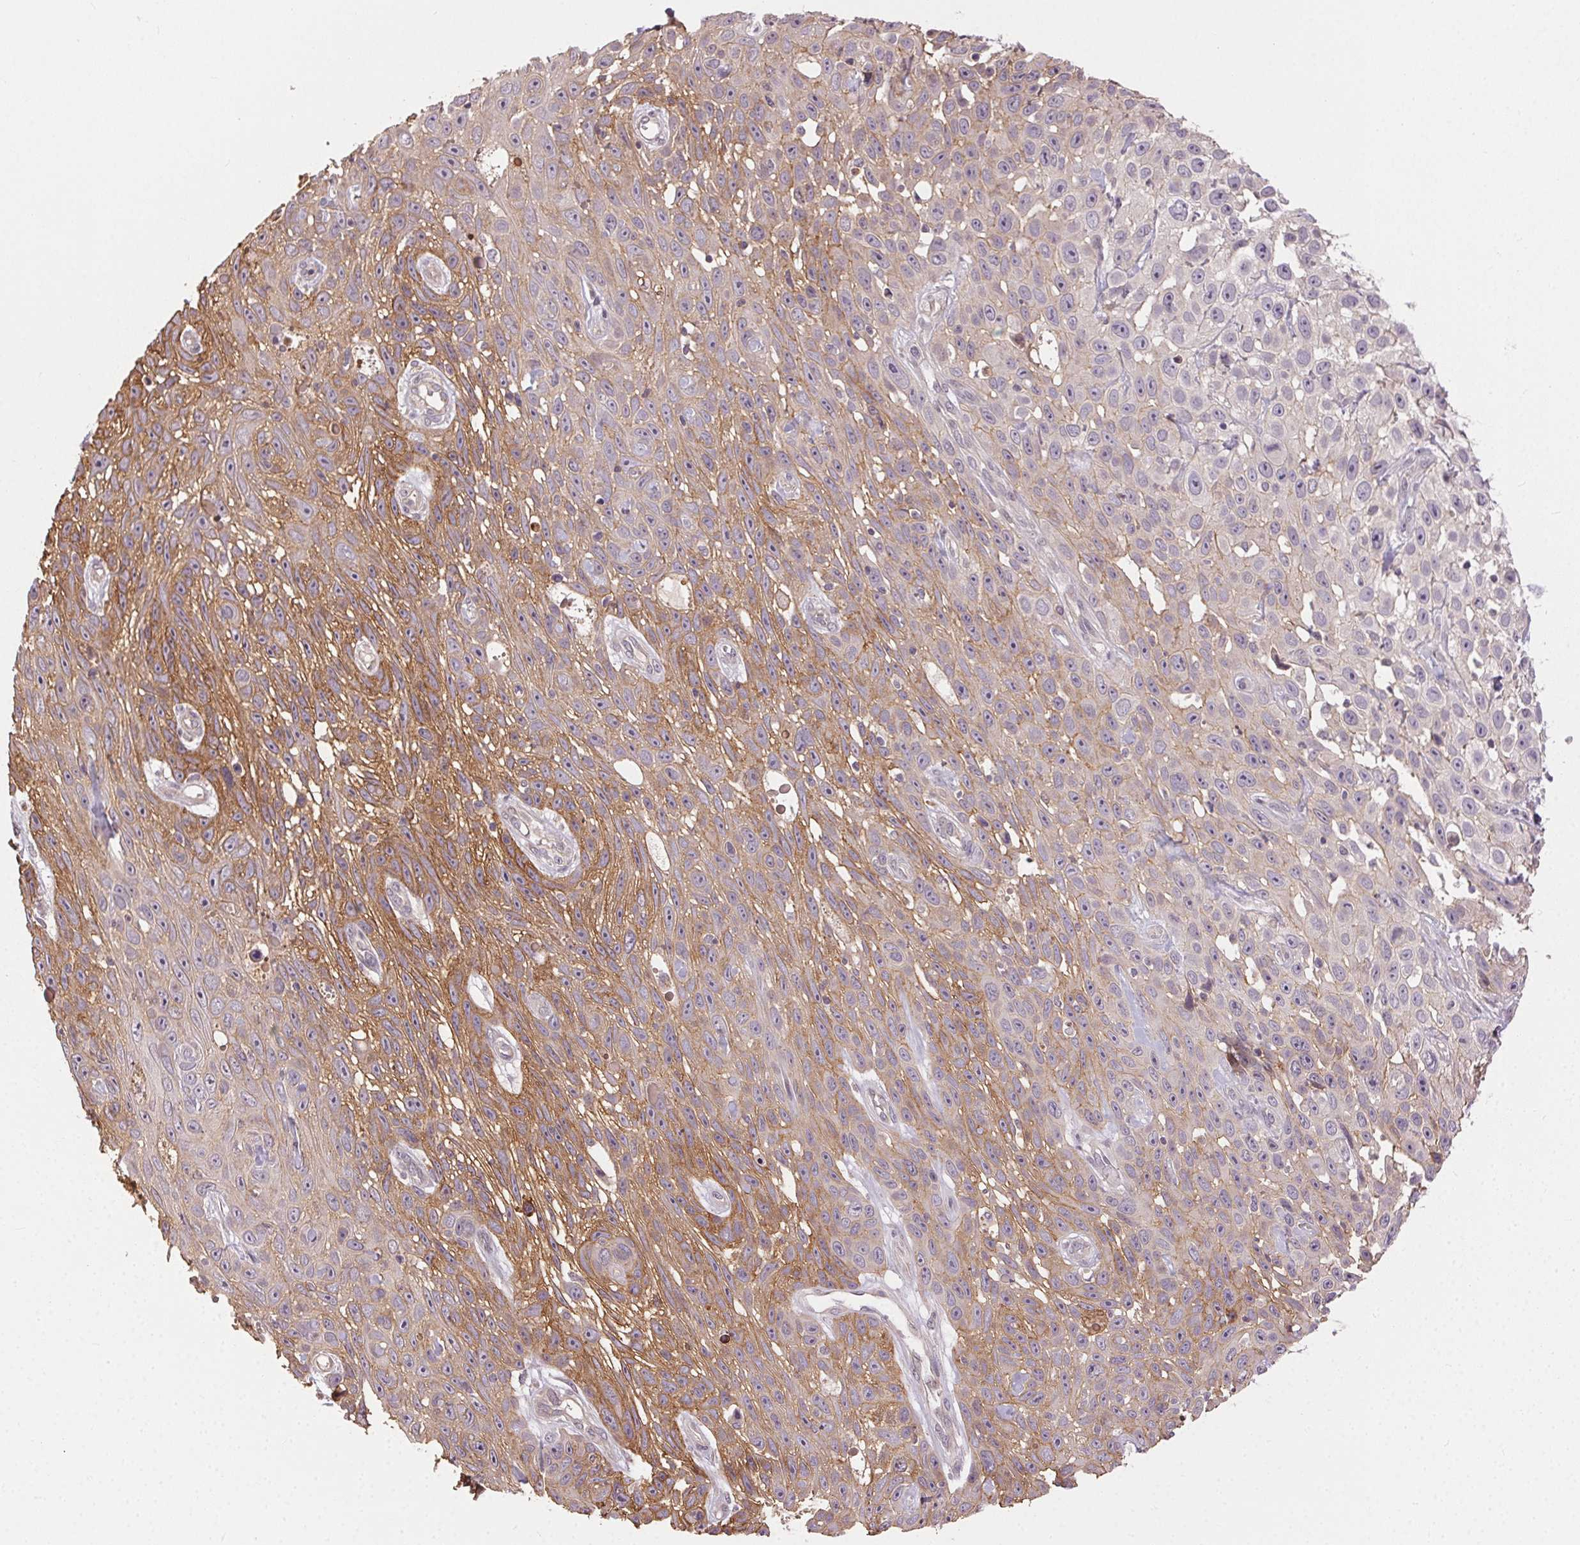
{"staining": {"intensity": "moderate", "quantity": "25%-75%", "location": "cytoplasmic/membranous"}, "tissue": "skin cancer", "cell_type": "Tumor cells", "image_type": "cancer", "snomed": [{"axis": "morphology", "description": "Squamous cell carcinoma, NOS"}, {"axis": "topography", "description": "Skin"}], "caption": "Immunohistochemistry of human skin cancer (squamous cell carcinoma) demonstrates medium levels of moderate cytoplasmic/membranous staining in approximately 25%-75% of tumor cells.", "gene": "ATP1B3", "patient": {"sex": "male", "age": 82}}